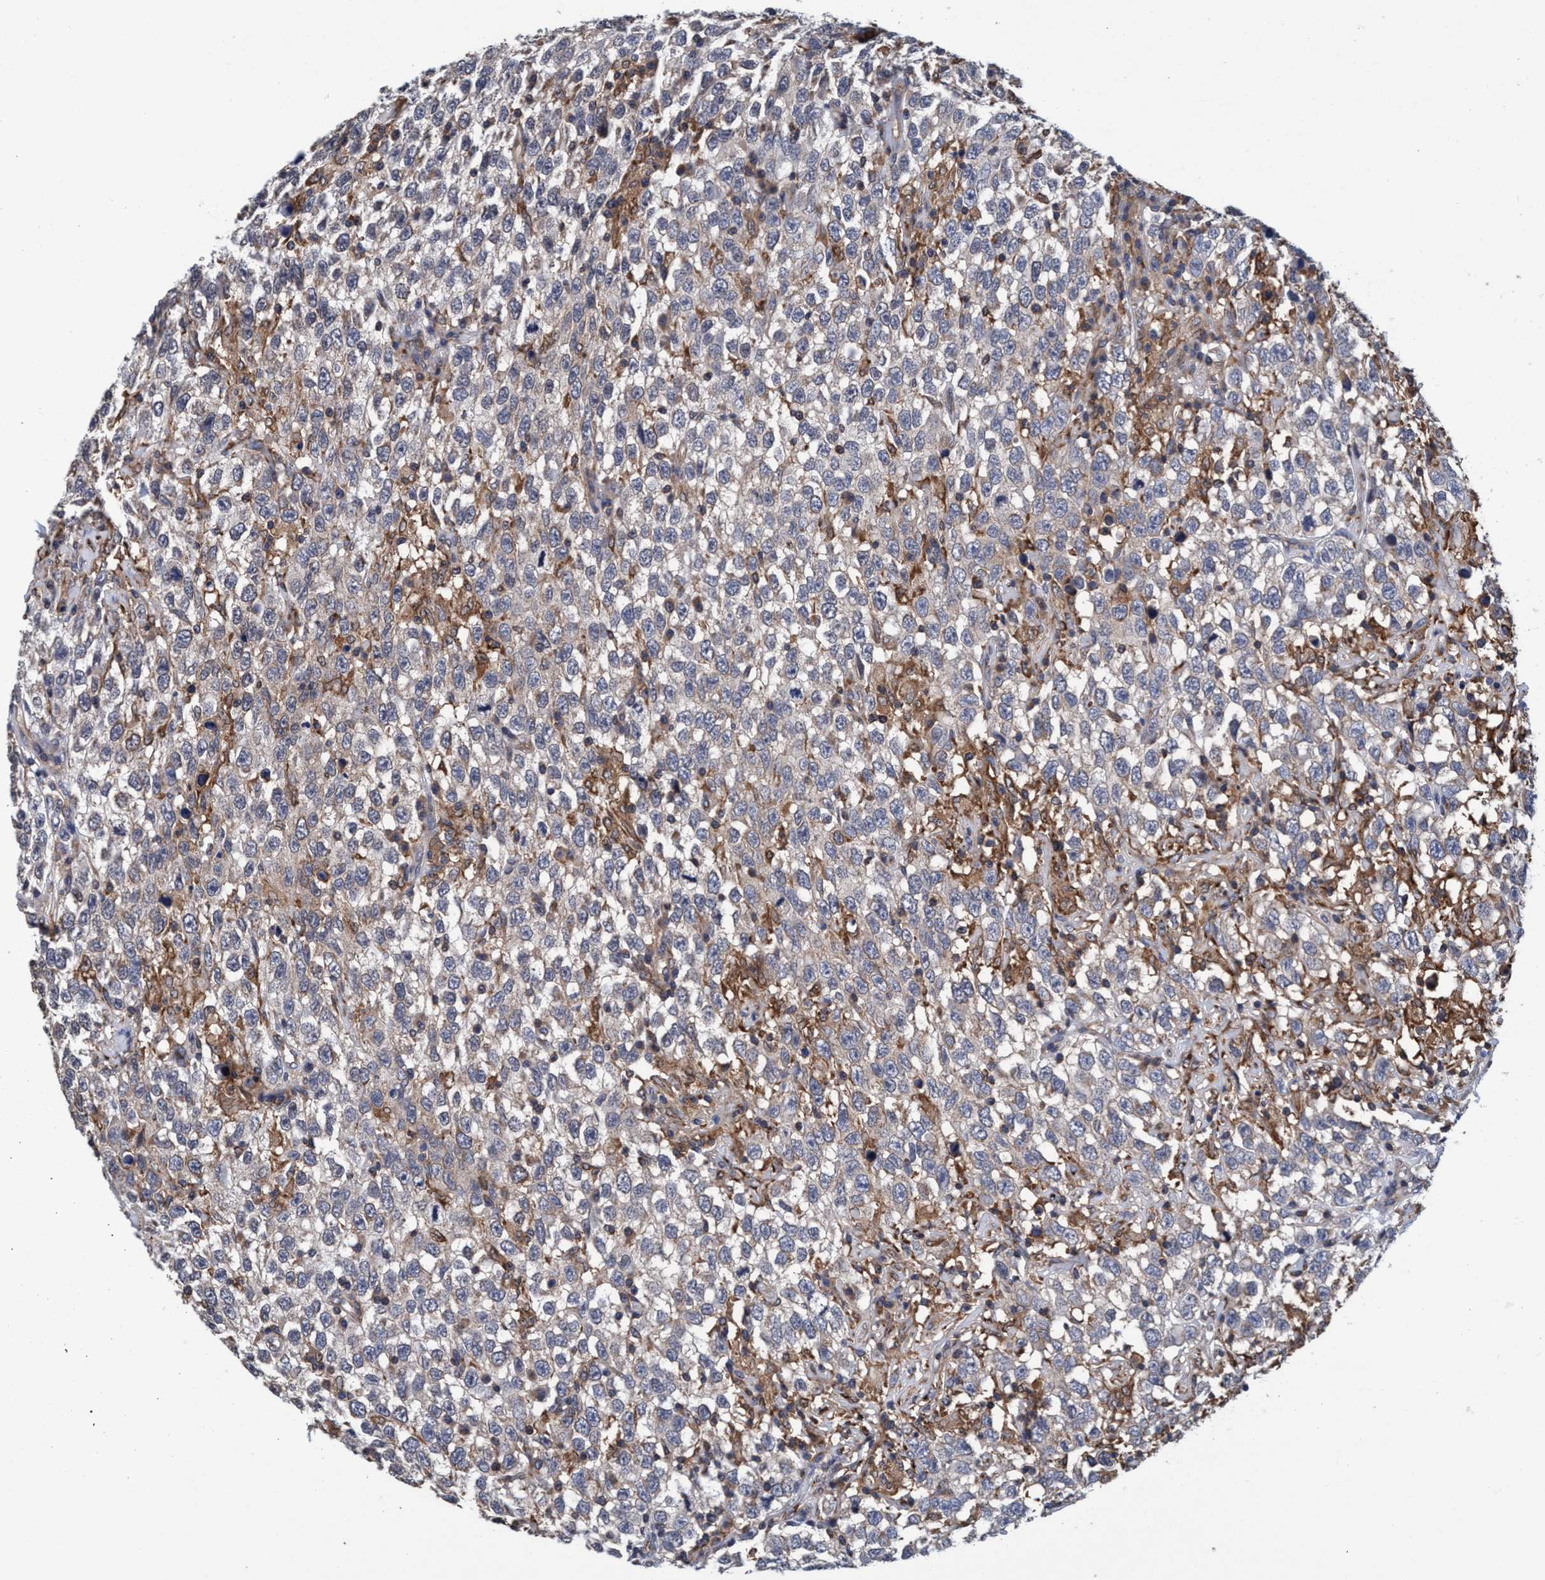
{"staining": {"intensity": "weak", "quantity": ">75%", "location": "cytoplasmic/membranous"}, "tissue": "testis cancer", "cell_type": "Tumor cells", "image_type": "cancer", "snomed": [{"axis": "morphology", "description": "Seminoma, NOS"}, {"axis": "topography", "description": "Testis"}], "caption": "Immunohistochemistry (IHC) micrograph of neoplastic tissue: seminoma (testis) stained using immunohistochemistry exhibits low levels of weak protein expression localized specifically in the cytoplasmic/membranous of tumor cells, appearing as a cytoplasmic/membranous brown color.", "gene": "CALCOCO2", "patient": {"sex": "male", "age": 41}}